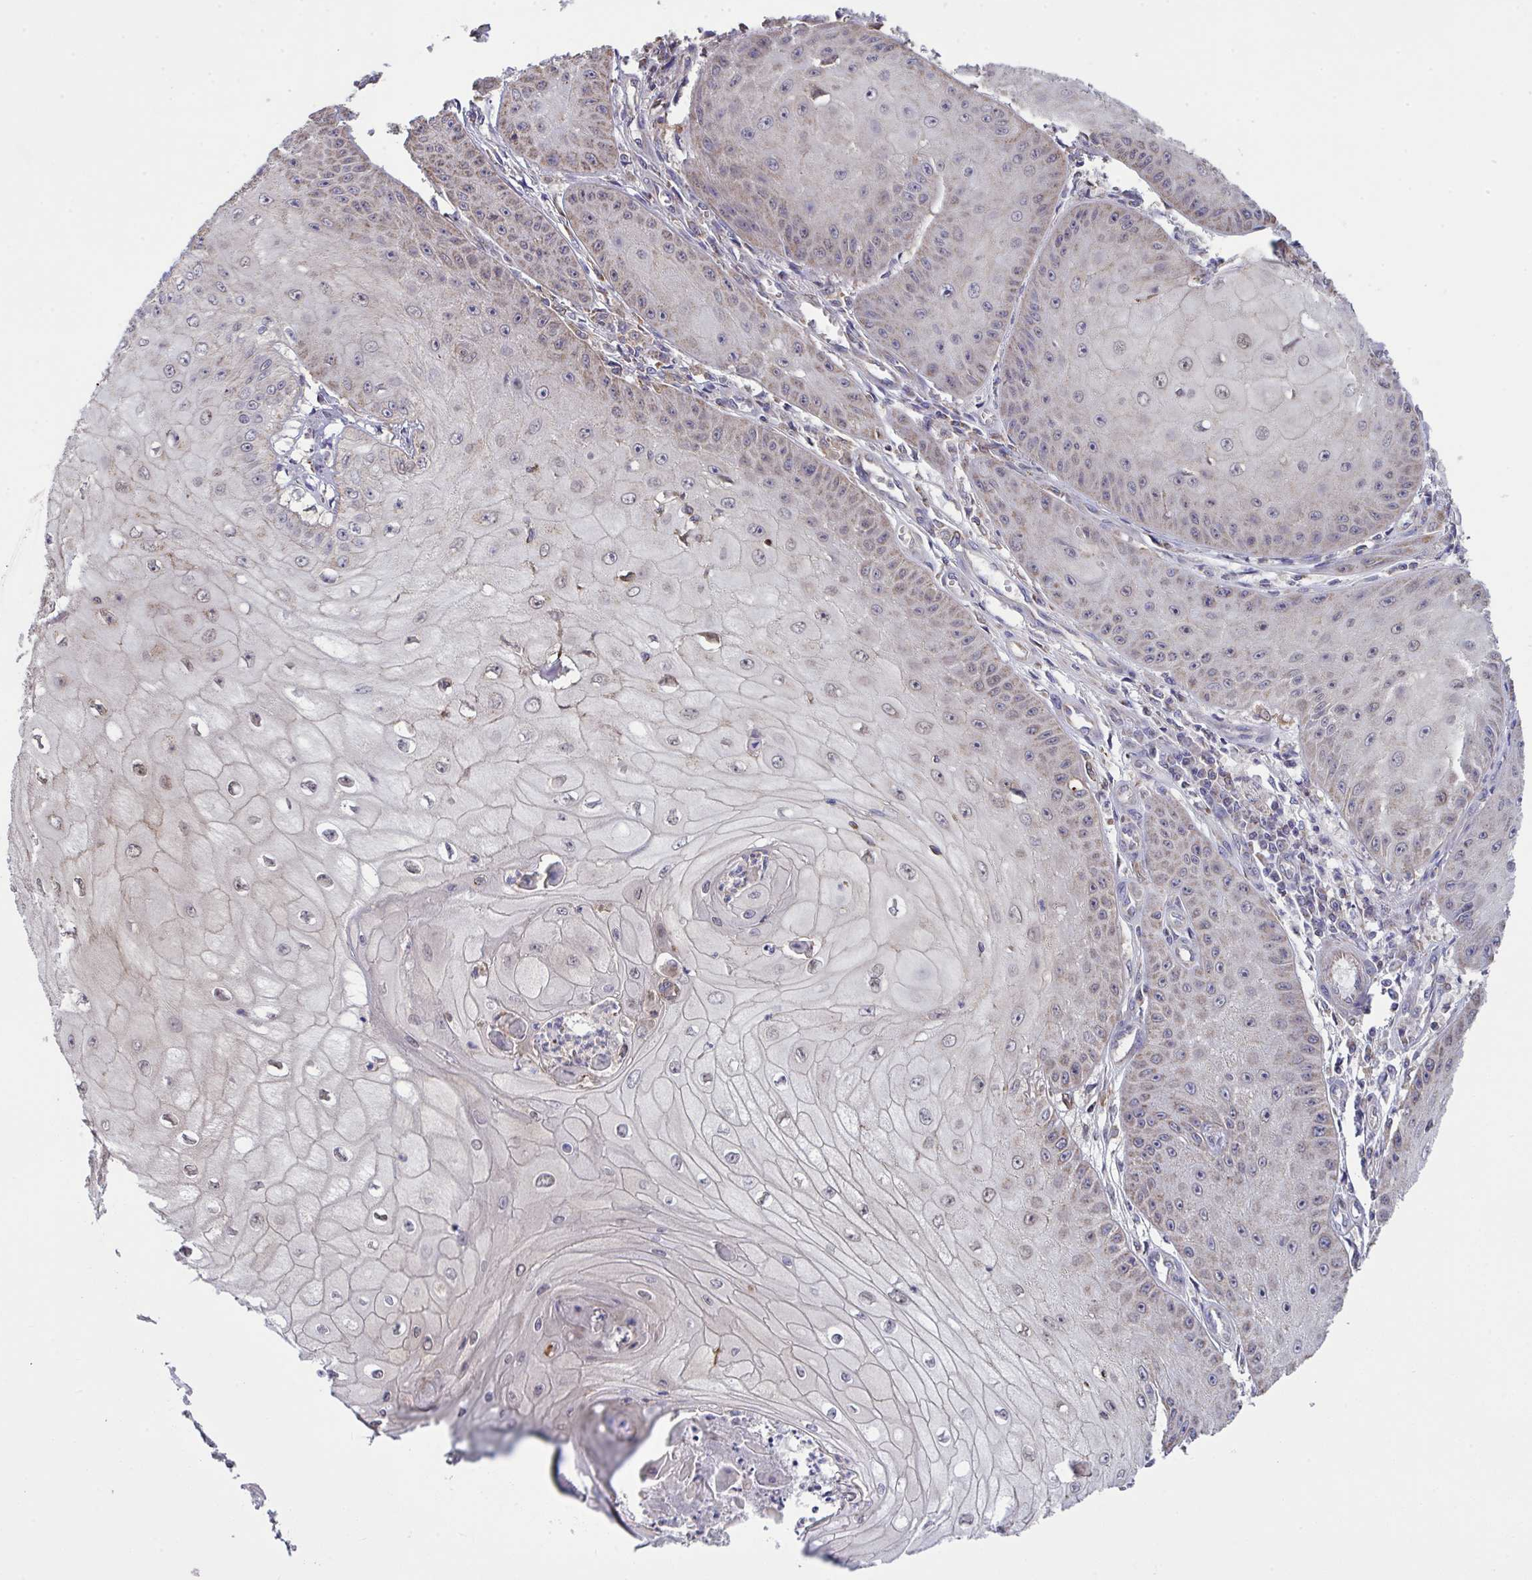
{"staining": {"intensity": "weak", "quantity": "<25%", "location": "cytoplasmic/membranous"}, "tissue": "skin cancer", "cell_type": "Tumor cells", "image_type": "cancer", "snomed": [{"axis": "morphology", "description": "Squamous cell carcinoma, NOS"}, {"axis": "topography", "description": "Skin"}], "caption": "The micrograph displays no significant positivity in tumor cells of skin cancer (squamous cell carcinoma).", "gene": "PPM1H", "patient": {"sex": "male", "age": 70}}